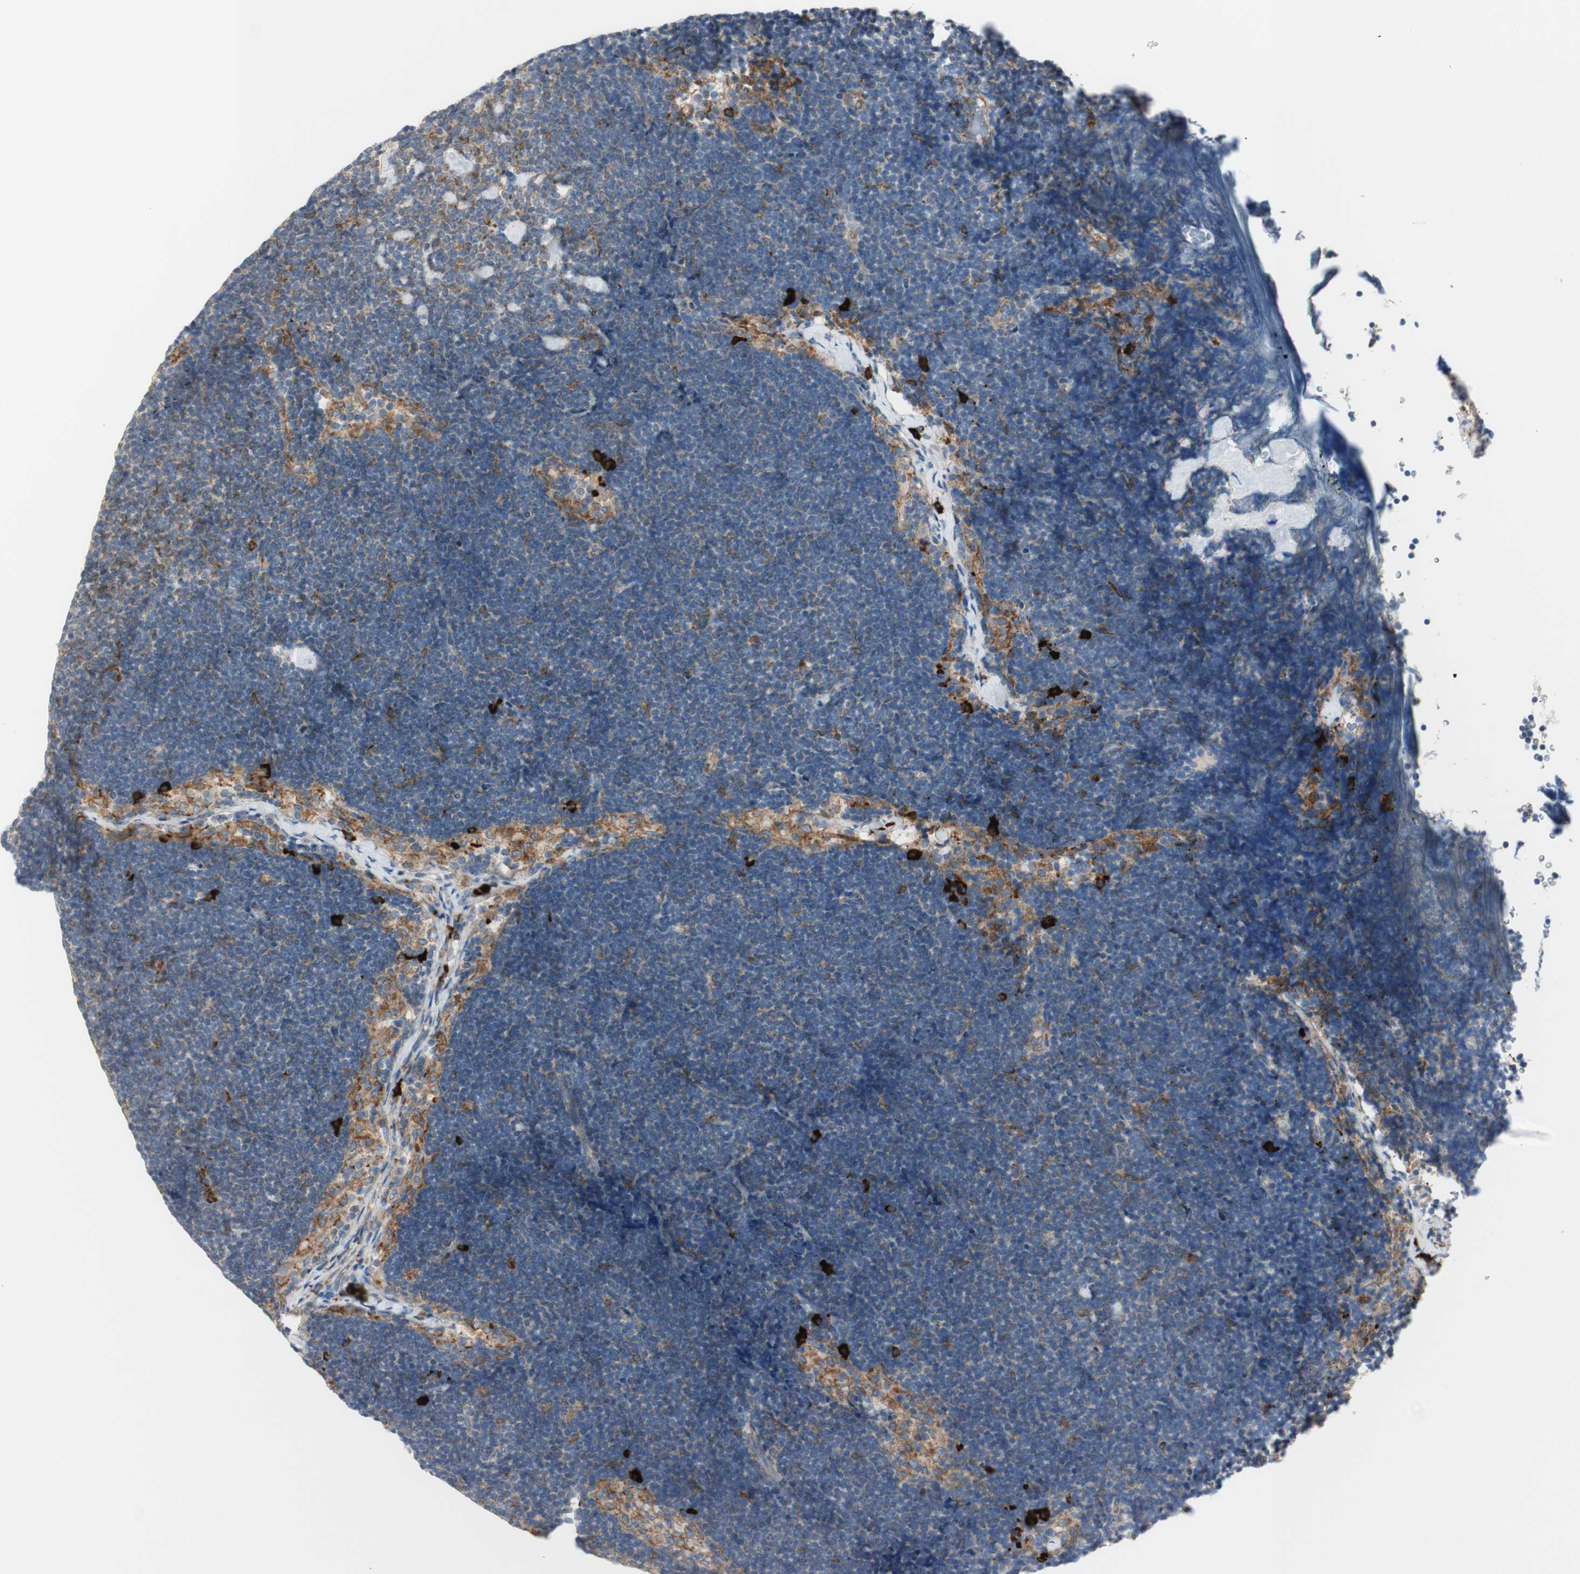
{"staining": {"intensity": "weak", "quantity": ">75%", "location": "cytoplasmic/membranous"}, "tissue": "lymph node", "cell_type": "Germinal center cells", "image_type": "normal", "snomed": [{"axis": "morphology", "description": "Normal tissue, NOS"}, {"axis": "topography", "description": "Lymph node"}], "caption": "A high-resolution photomicrograph shows IHC staining of benign lymph node, which exhibits weak cytoplasmic/membranous expression in about >75% of germinal center cells. (IHC, brightfield microscopy, high magnification).", "gene": "MANF", "patient": {"sex": "male", "age": 63}}